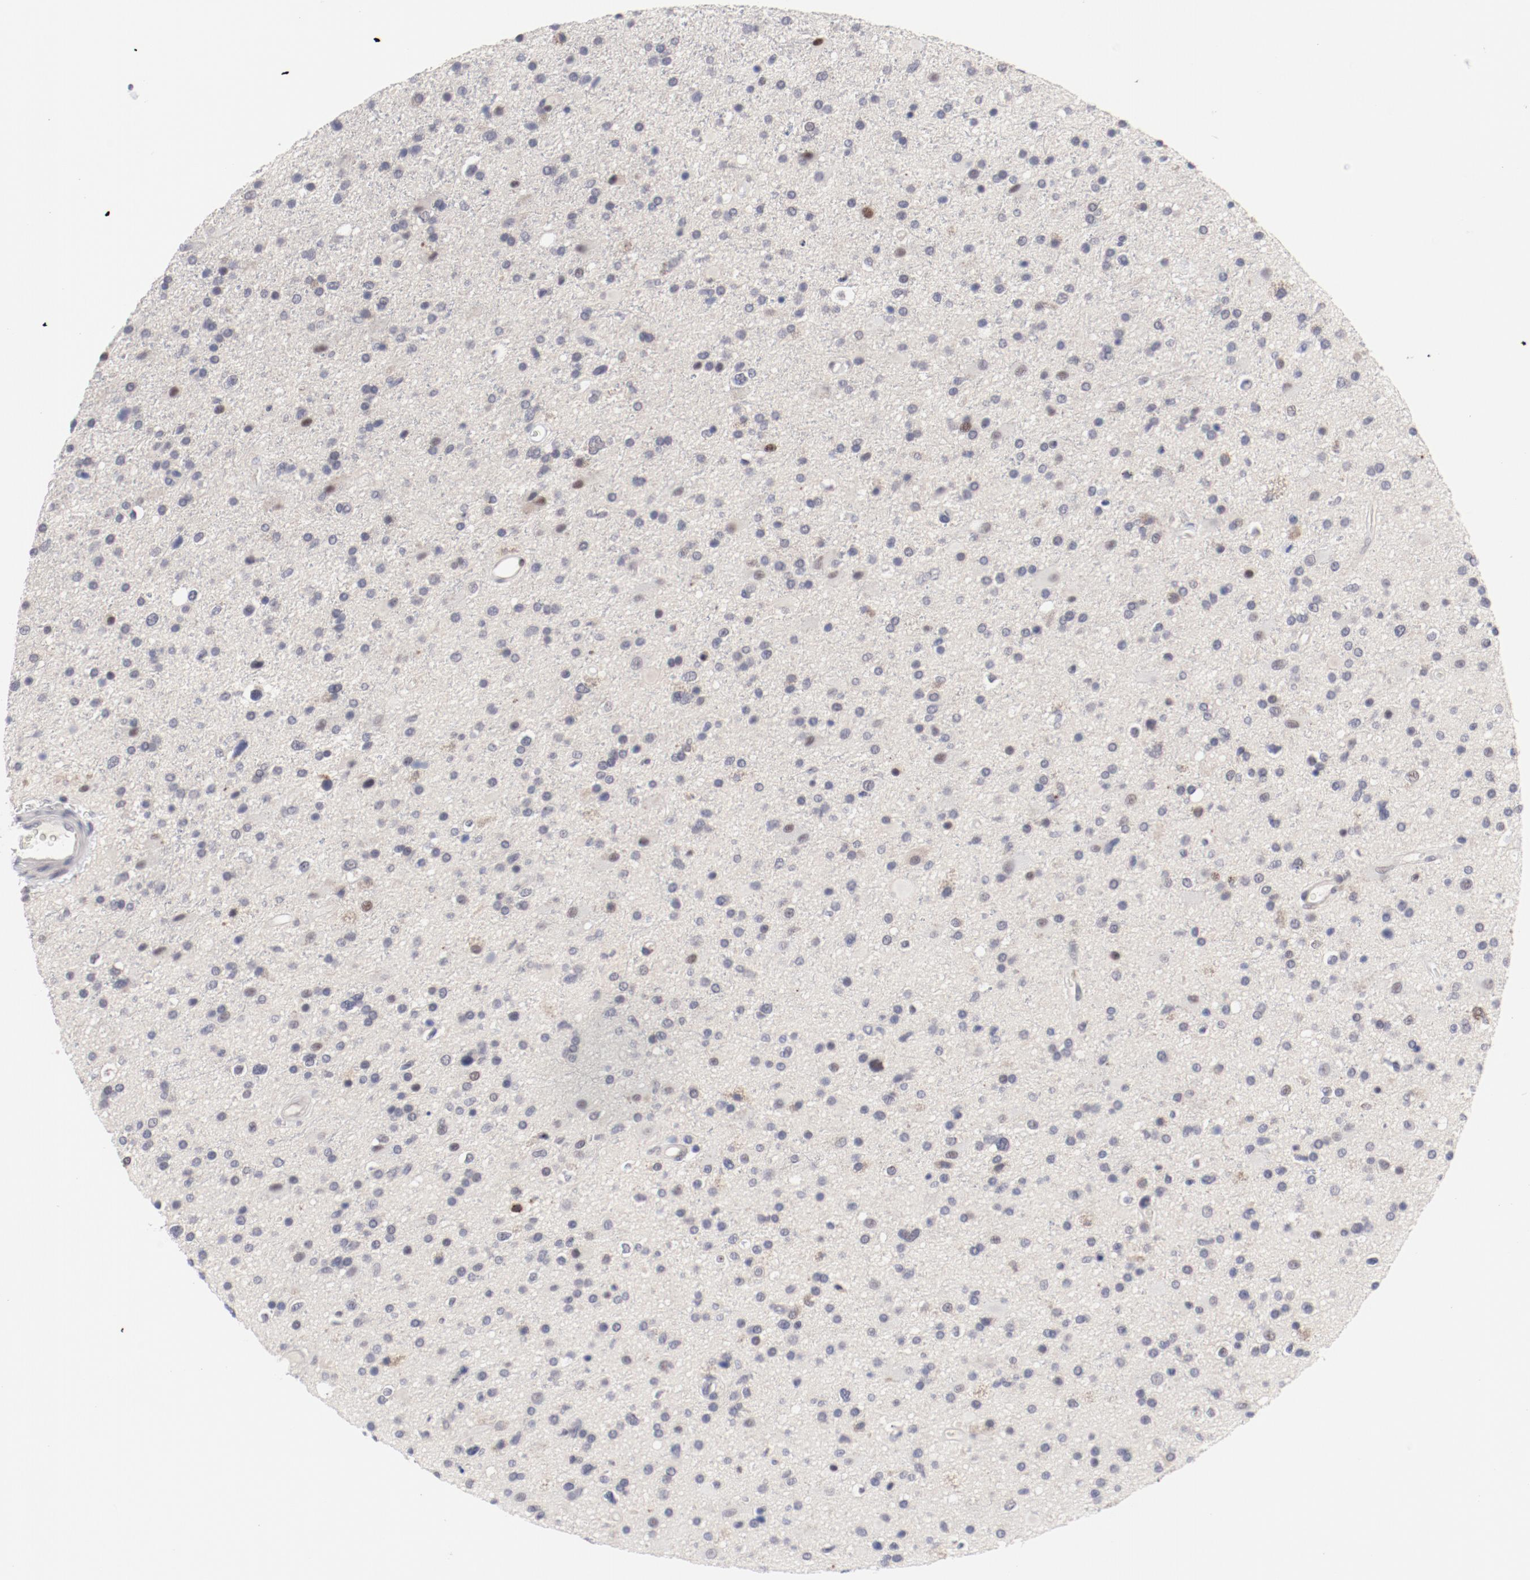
{"staining": {"intensity": "moderate", "quantity": "<25%", "location": "nuclear"}, "tissue": "glioma", "cell_type": "Tumor cells", "image_type": "cancer", "snomed": [{"axis": "morphology", "description": "Glioma, malignant, High grade"}, {"axis": "topography", "description": "Brain"}], "caption": "Immunohistochemical staining of human malignant glioma (high-grade) shows low levels of moderate nuclear staining in about <25% of tumor cells.", "gene": "FSCB", "patient": {"sex": "male", "age": 33}}